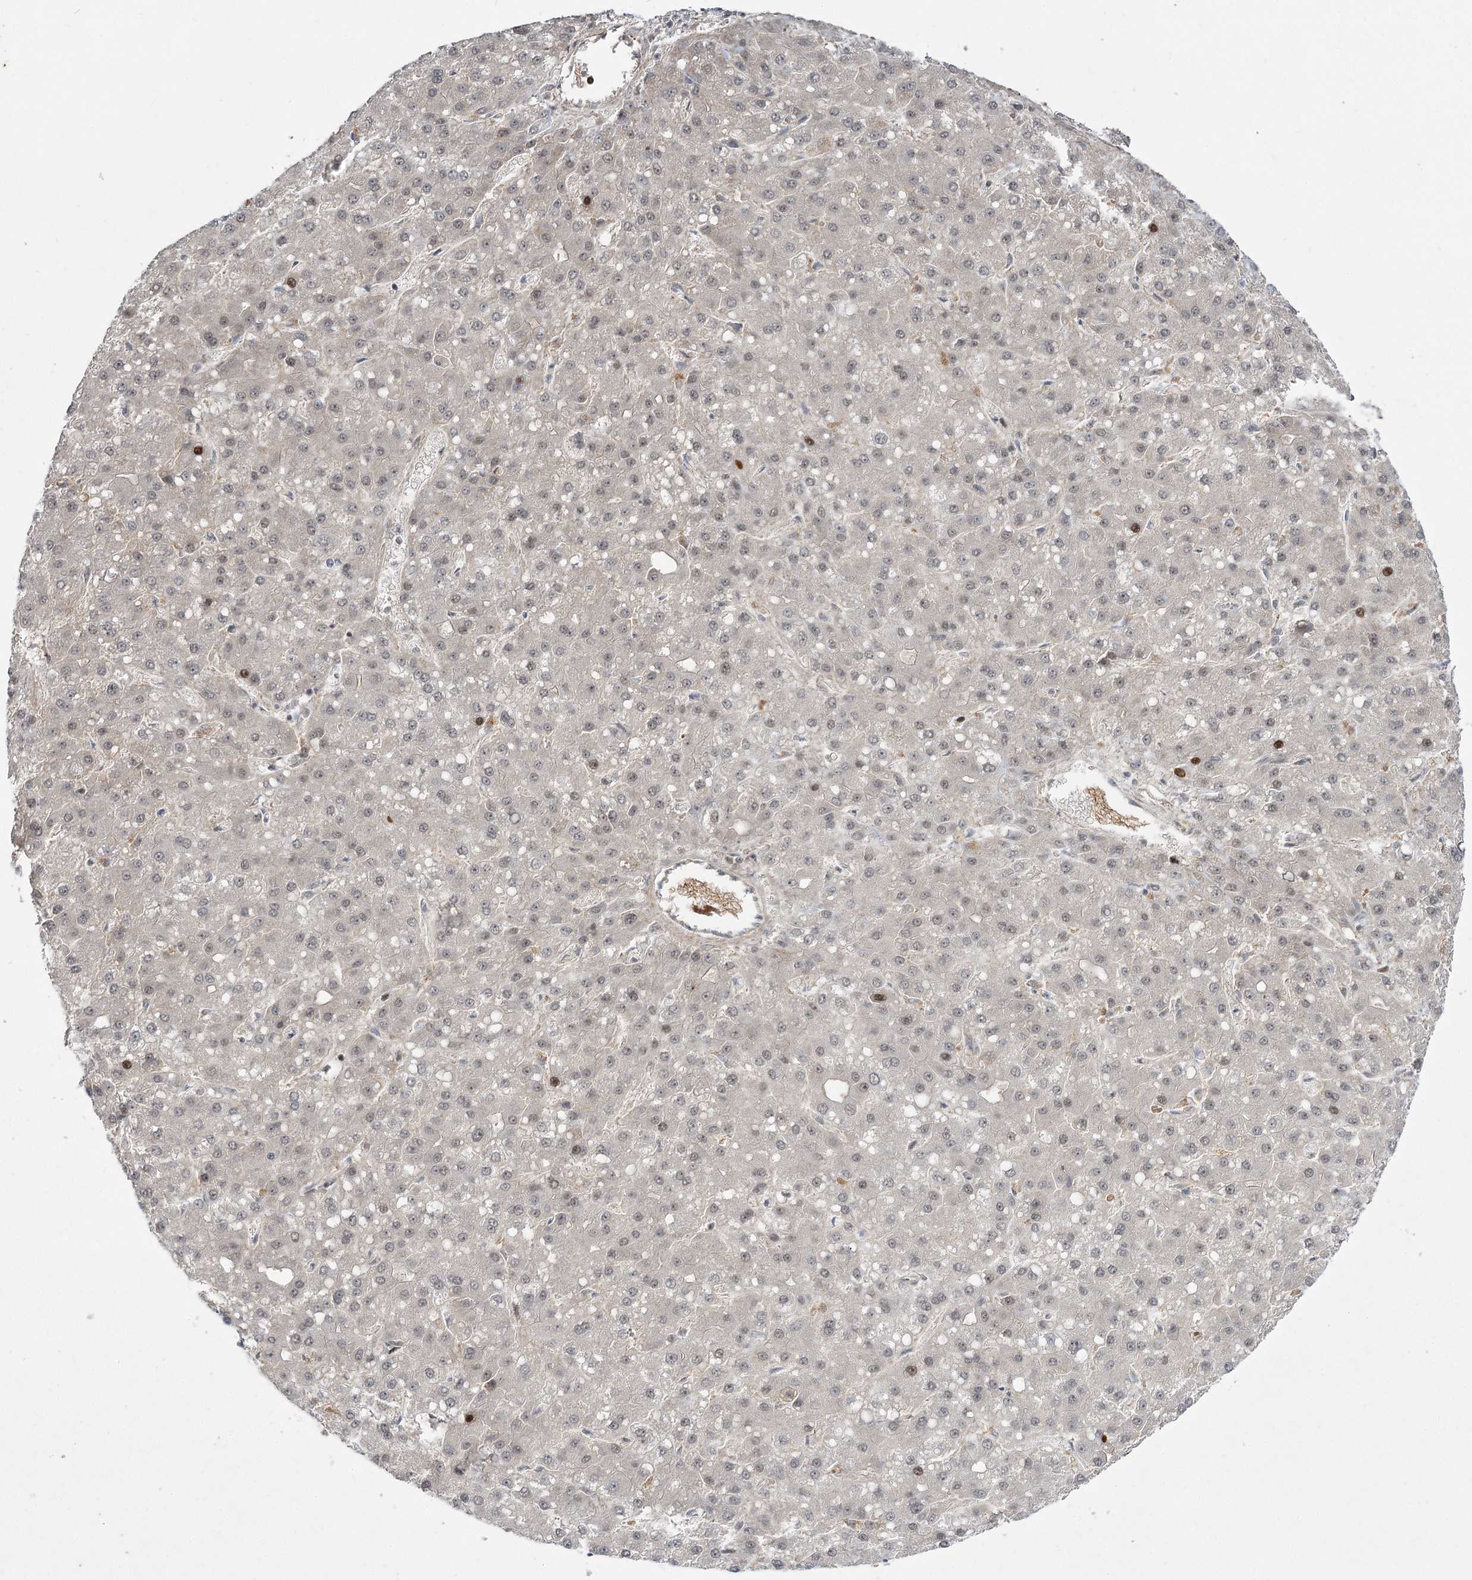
{"staining": {"intensity": "moderate", "quantity": "<25%", "location": "nuclear"}, "tissue": "liver cancer", "cell_type": "Tumor cells", "image_type": "cancer", "snomed": [{"axis": "morphology", "description": "Carcinoma, Hepatocellular, NOS"}, {"axis": "topography", "description": "Liver"}], "caption": "Brown immunohistochemical staining in human liver hepatocellular carcinoma exhibits moderate nuclear expression in about <25% of tumor cells. (brown staining indicates protein expression, while blue staining denotes nuclei).", "gene": "HELQ", "patient": {"sex": "male", "age": 67}}